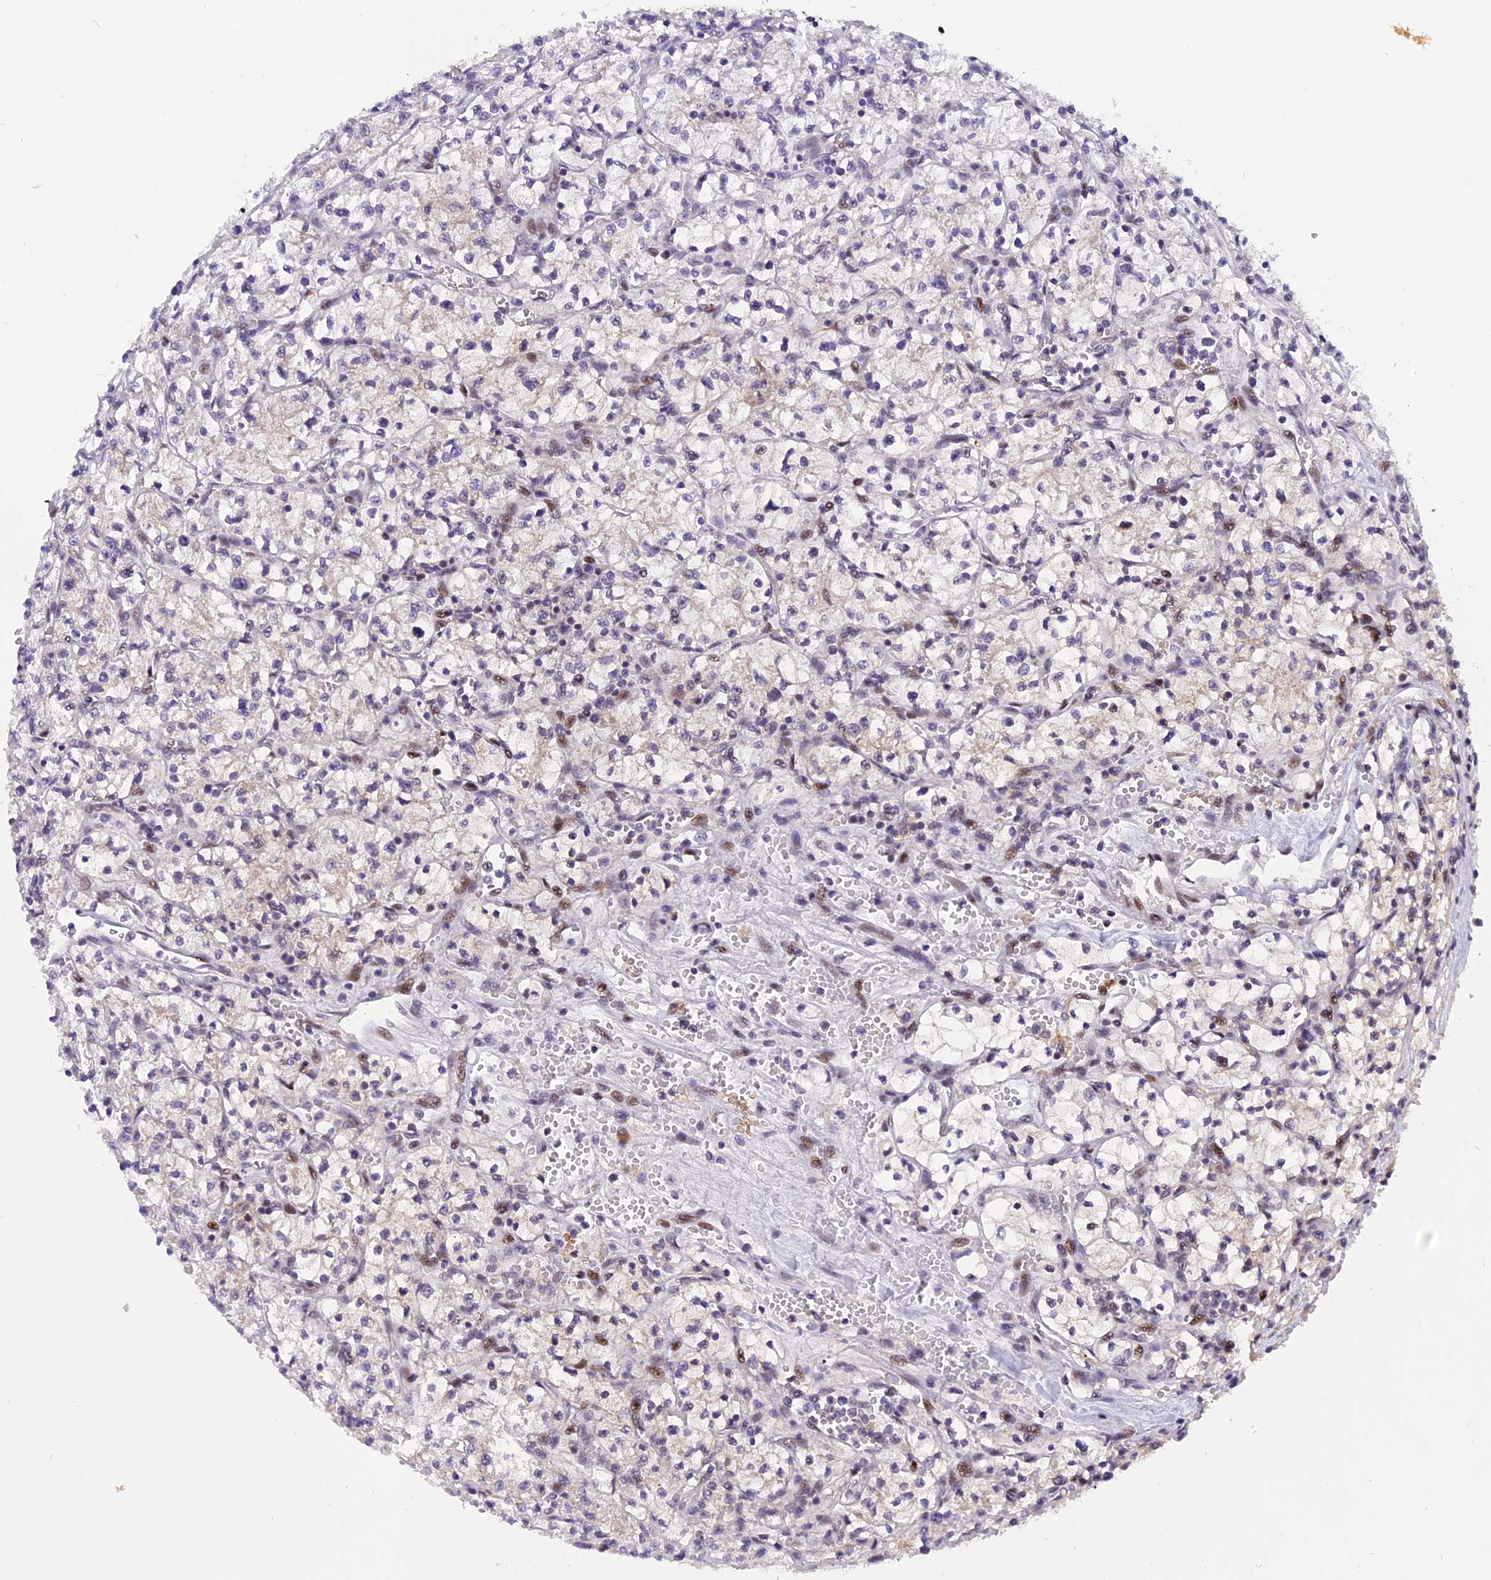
{"staining": {"intensity": "moderate", "quantity": "<25%", "location": "nuclear"}, "tissue": "renal cancer", "cell_type": "Tumor cells", "image_type": "cancer", "snomed": [{"axis": "morphology", "description": "Adenocarcinoma, NOS"}, {"axis": "topography", "description": "Kidney"}], "caption": "Immunohistochemistry (IHC) (DAB) staining of human renal cancer demonstrates moderate nuclear protein positivity in about <25% of tumor cells. The protein of interest is stained brown, and the nuclei are stained in blue (DAB IHC with brightfield microscopy, high magnification).", "gene": "RABGGTA", "patient": {"sex": "female", "age": 64}}